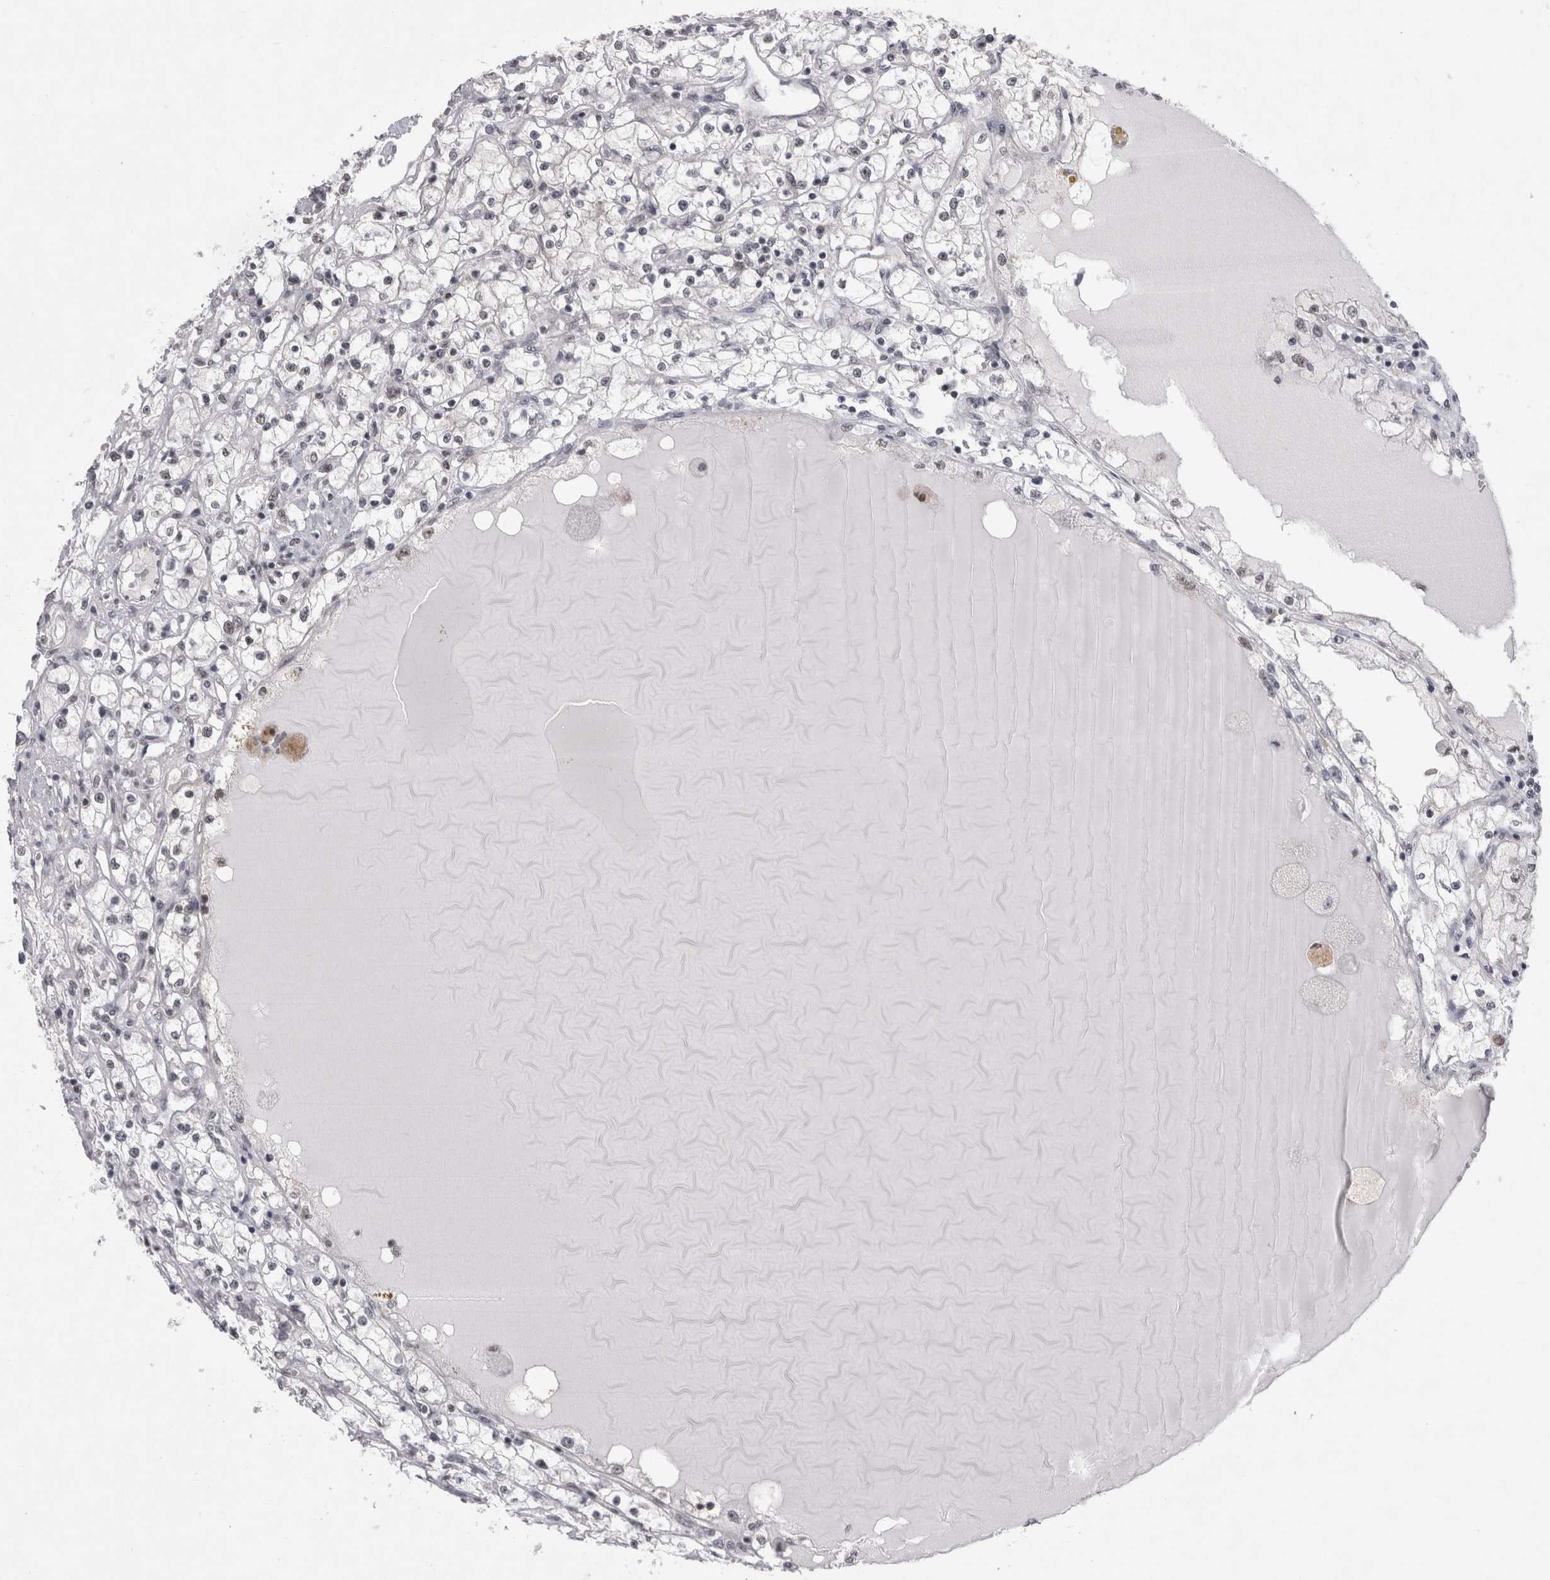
{"staining": {"intensity": "negative", "quantity": "none", "location": "none"}, "tissue": "renal cancer", "cell_type": "Tumor cells", "image_type": "cancer", "snomed": [{"axis": "morphology", "description": "Adenocarcinoma, NOS"}, {"axis": "topography", "description": "Kidney"}], "caption": "An immunohistochemistry (IHC) photomicrograph of renal adenocarcinoma is shown. There is no staining in tumor cells of renal adenocarcinoma.", "gene": "PSMB2", "patient": {"sex": "male", "age": 56}}